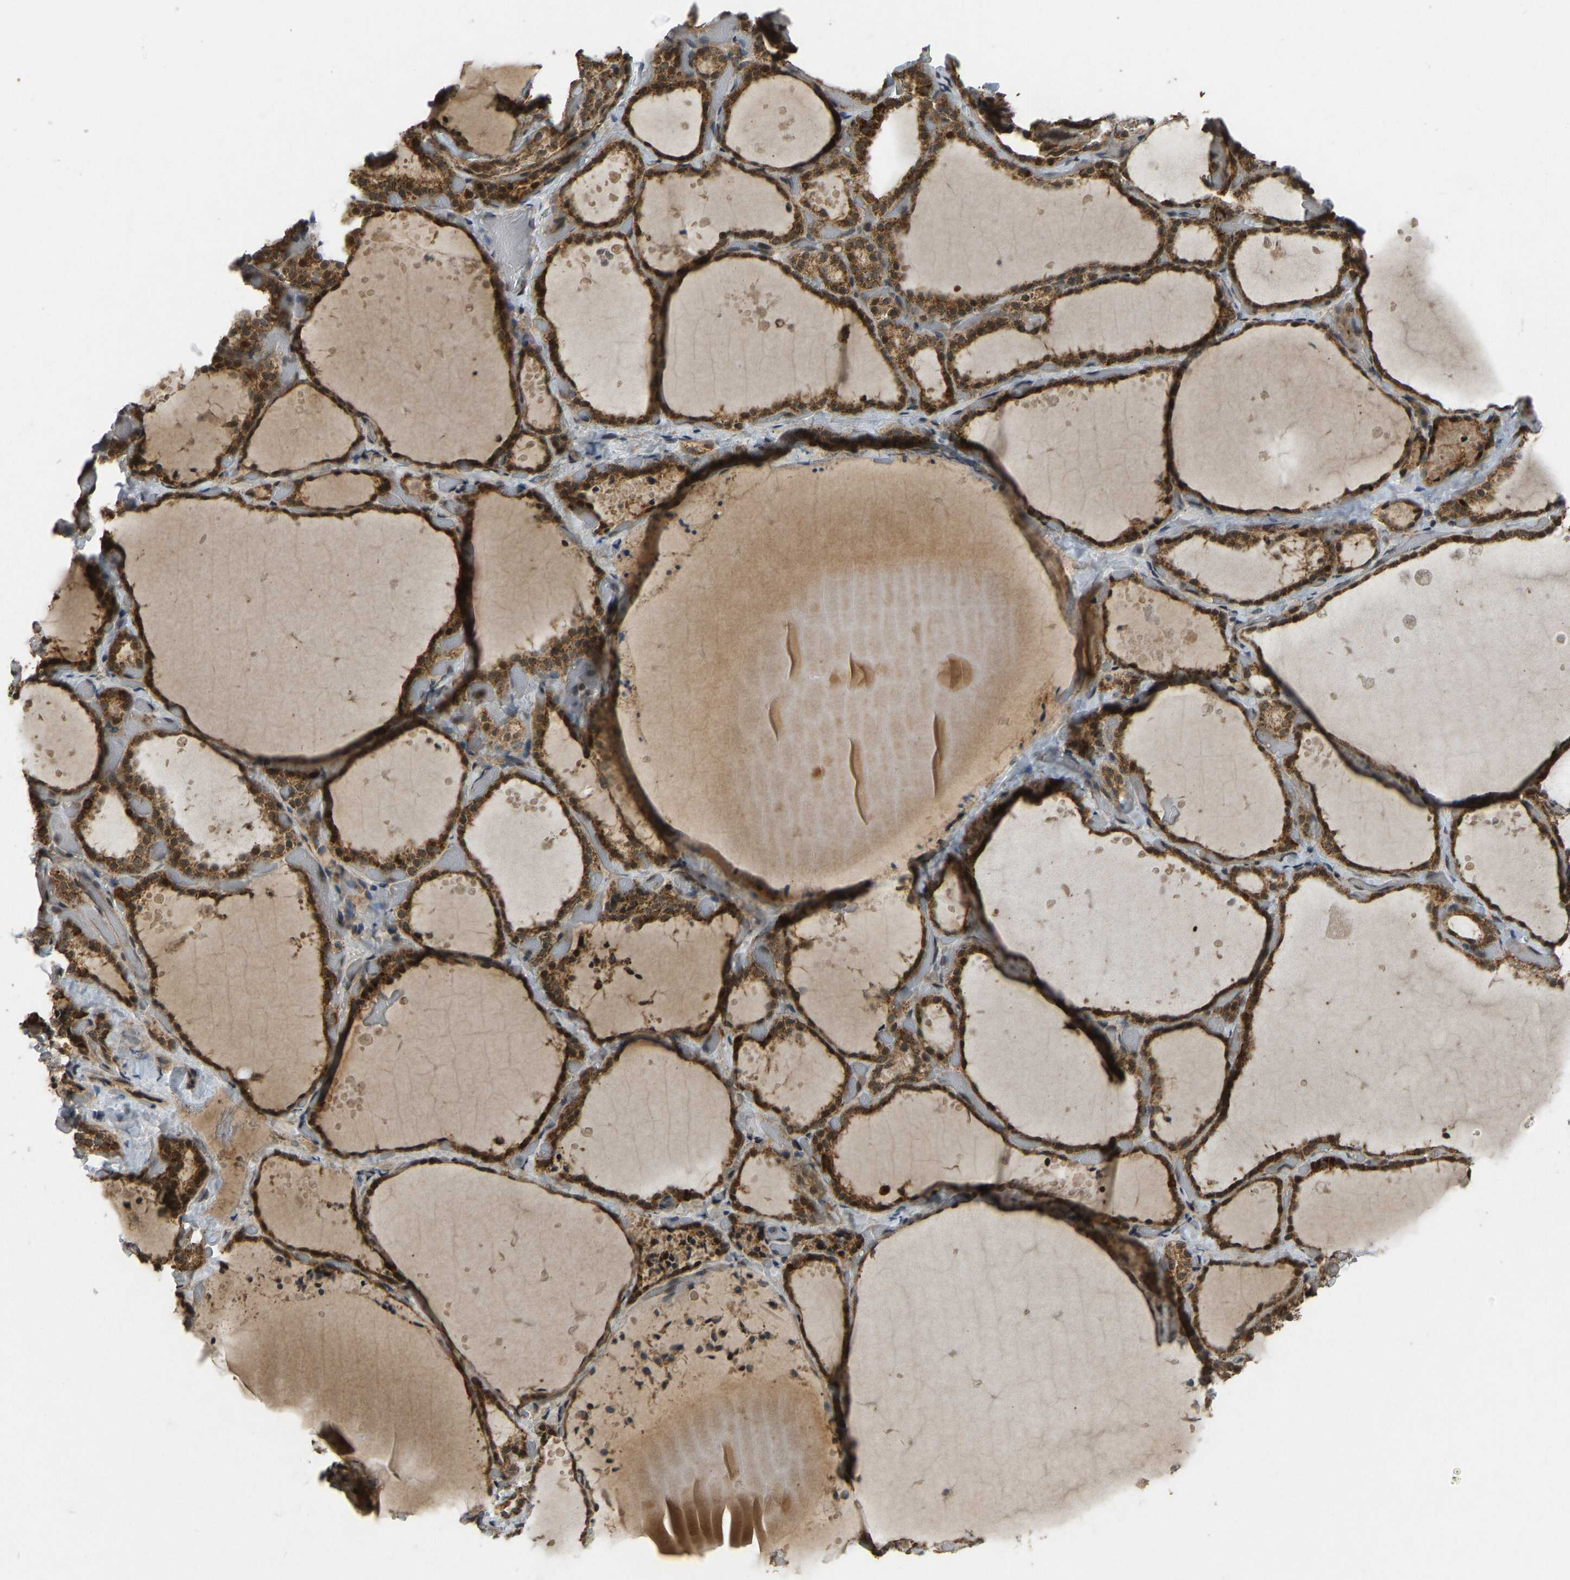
{"staining": {"intensity": "strong", "quantity": ">75%", "location": "cytoplasmic/membranous"}, "tissue": "thyroid gland", "cell_type": "Glandular cells", "image_type": "normal", "snomed": [{"axis": "morphology", "description": "Normal tissue, NOS"}, {"axis": "topography", "description": "Thyroid gland"}], "caption": "Unremarkable thyroid gland shows strong cytoplasmic/membranous expression in about >75% of glandular cells, visualized by immunohistochemistry.", "gene": "ACADS", "patient": {"sex": "female", "age": 44}}